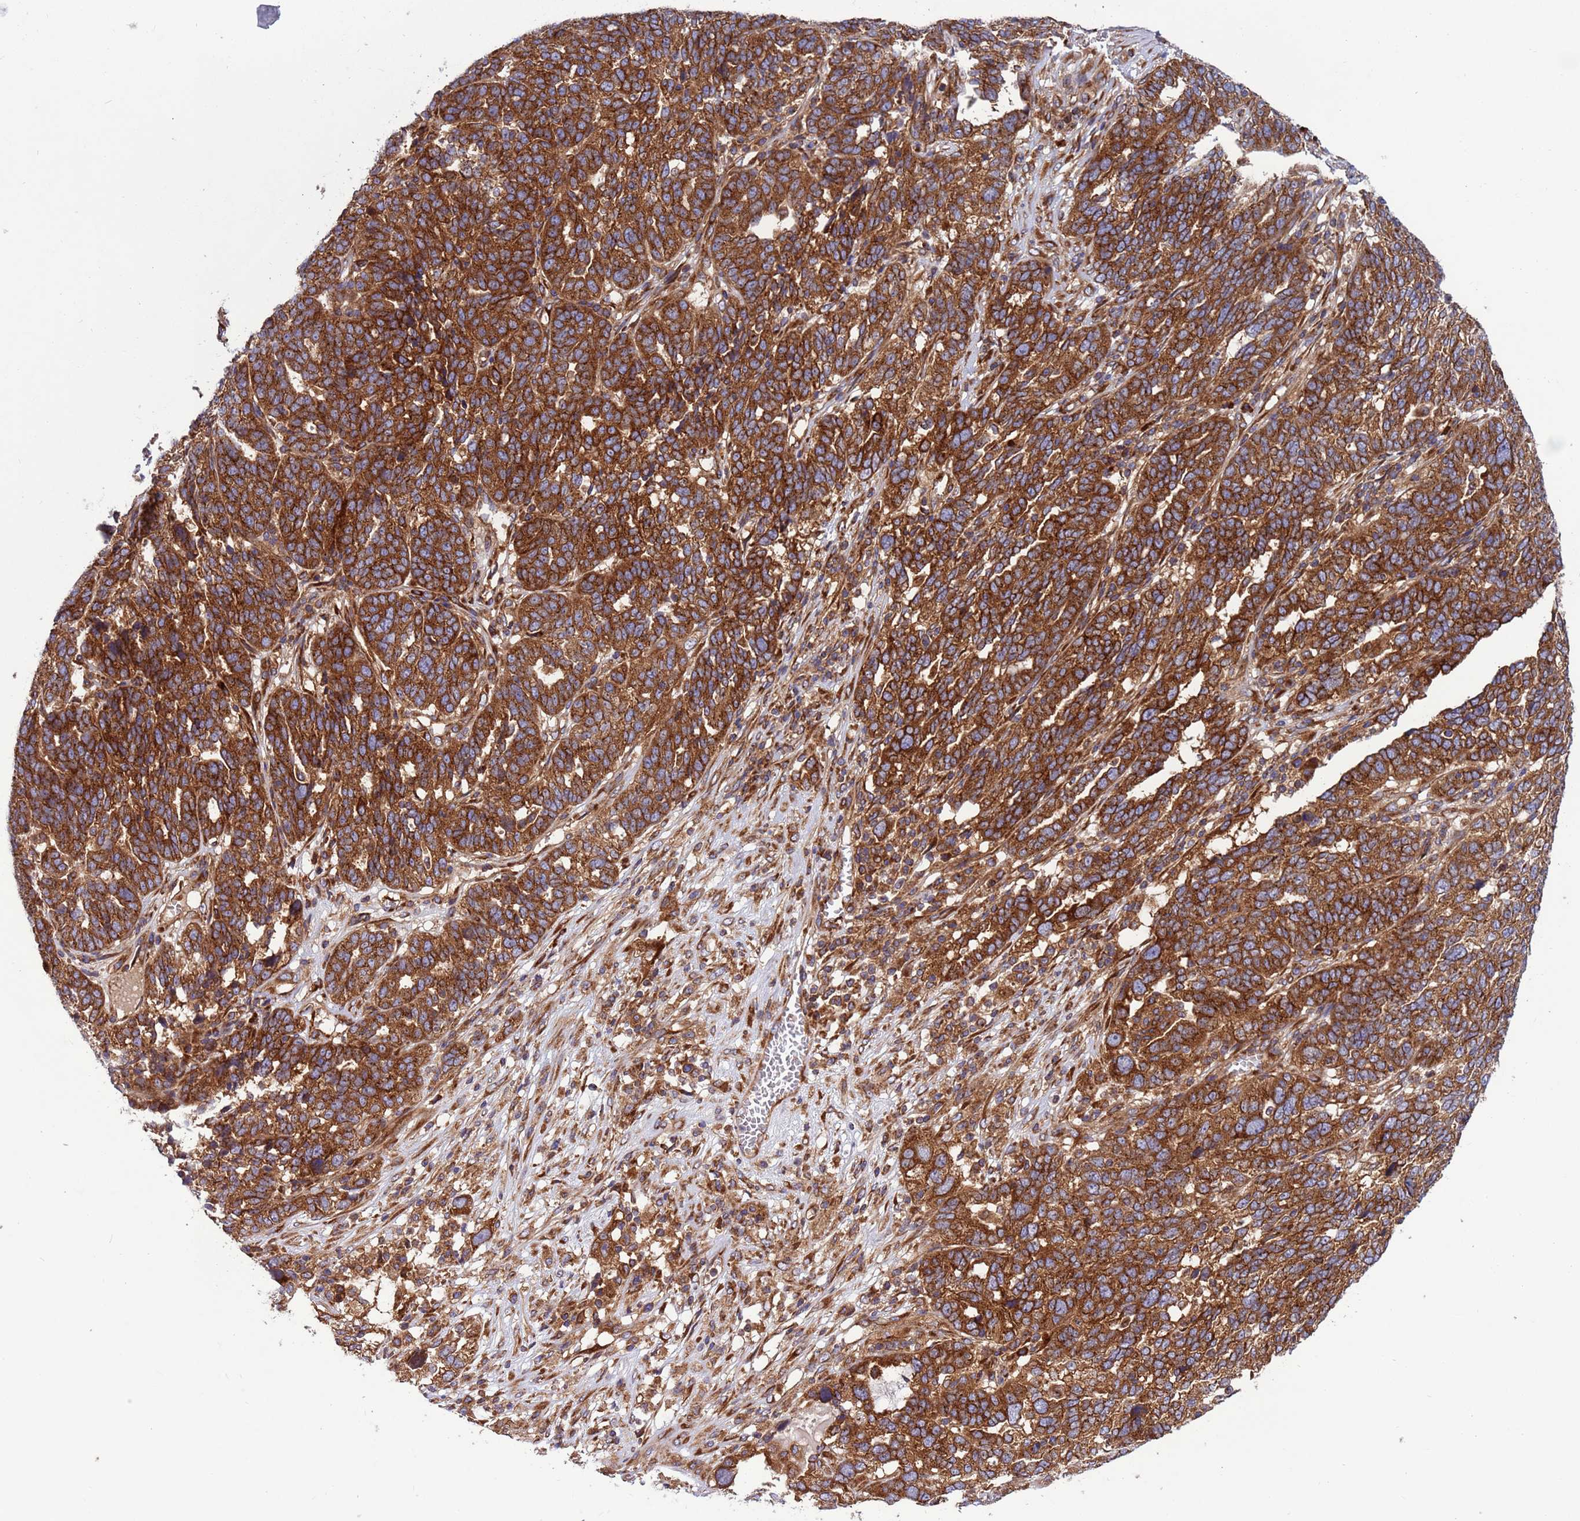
{"staining": {"intensity": "strong", "quantity": ">75%", "location": "cytoplasmic/membranous"}, "tissue": "ovarian cancer", "cell_type": "Tumor cells", "image_type": "cancer", "snomed": [{"axis": "morphology", "description": "Cystadenocarcinoma, serous, NOS"}, {"axis": "topography", "description": "Ovary"}], "caption": "A brown stain highlights strong cytoplasmic/membranous staining of a protein in human ovarian cancer tumor cells. (brown staining indicates protein expression, while blue staining denotes nuclei).", "gene": "ZC3HAV1", "patient": {"sex": "female", "age": 59}}